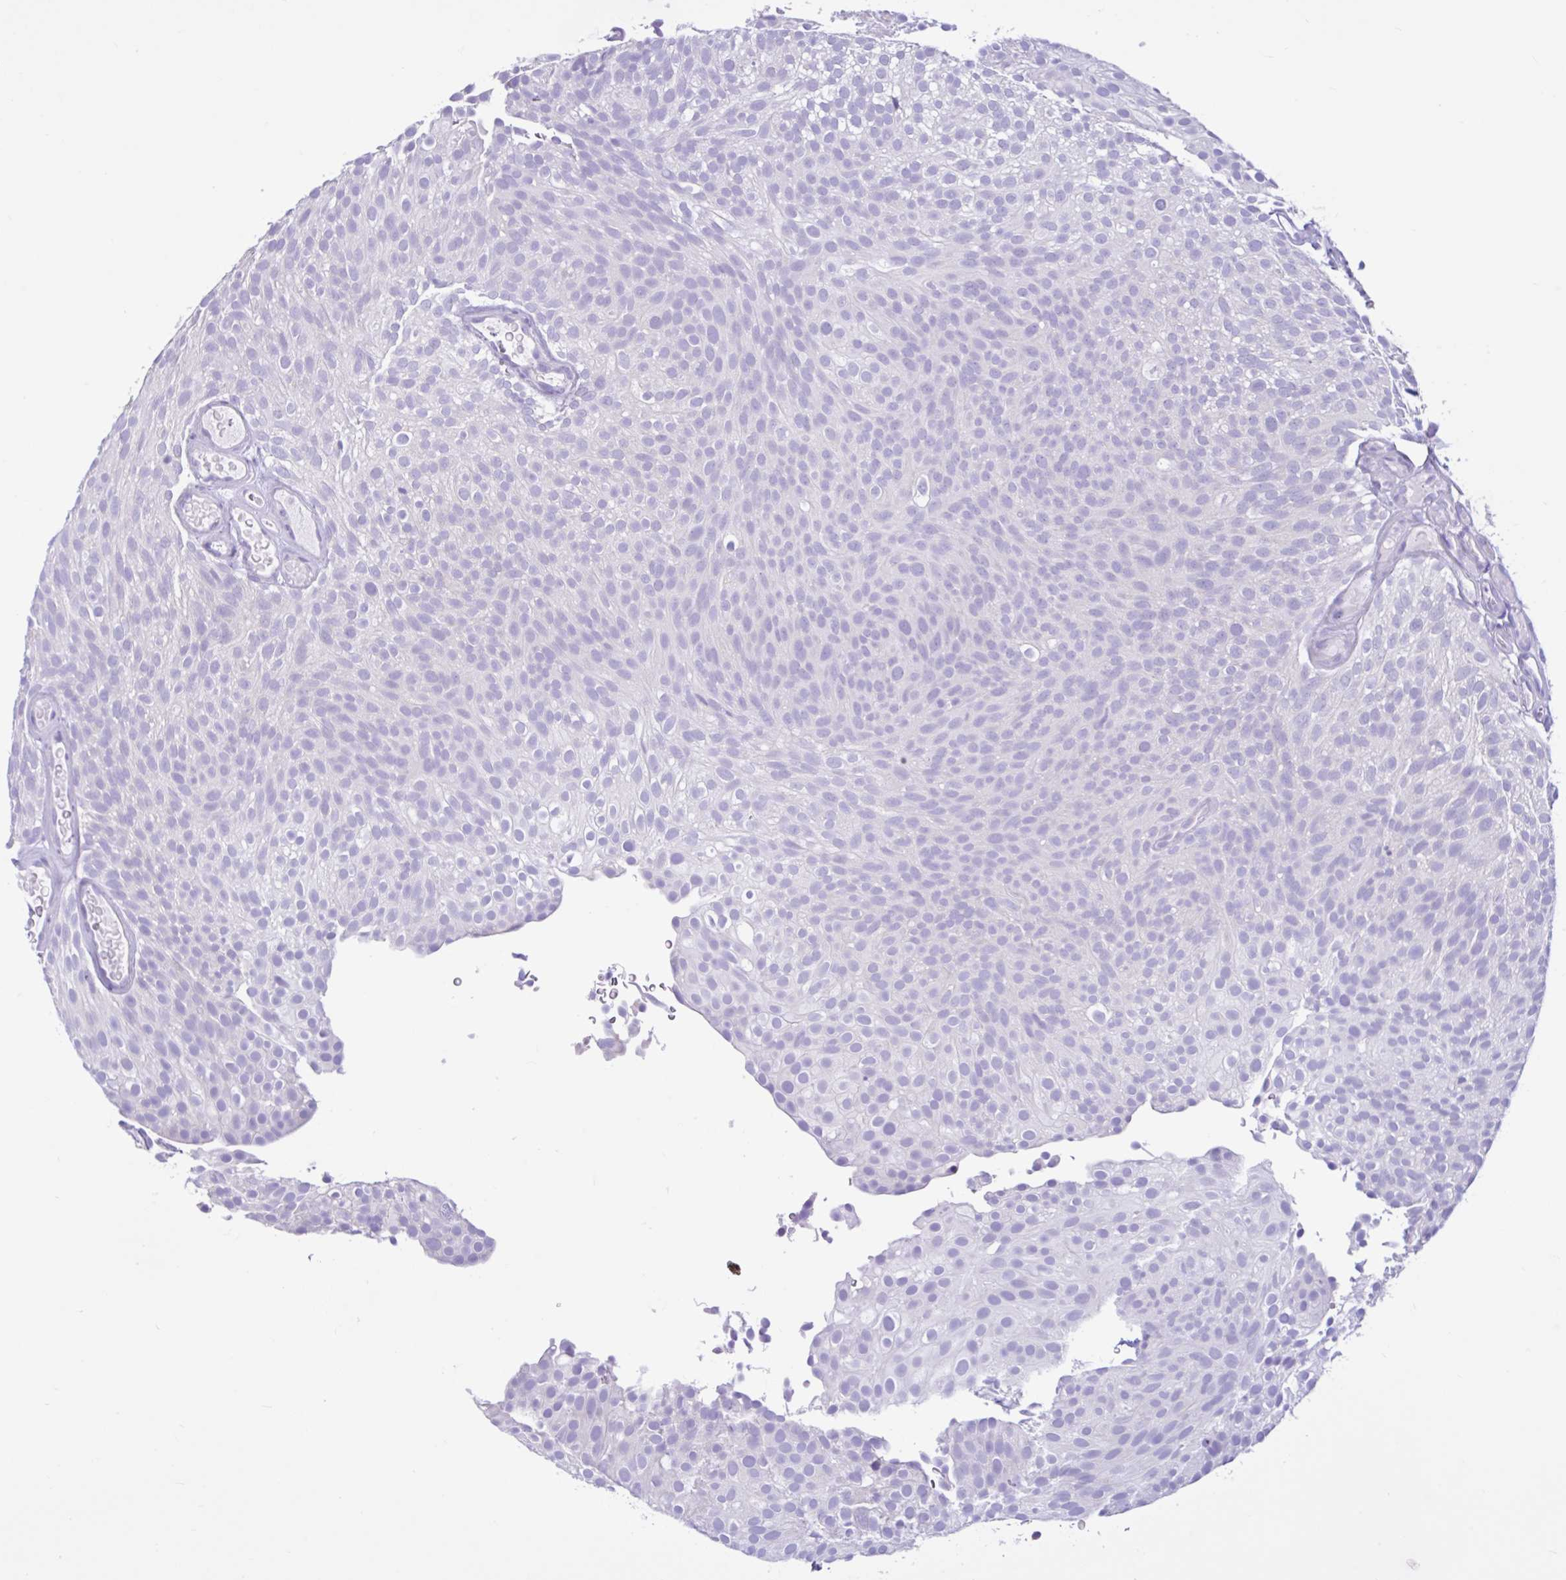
{"staining": {"intensity": "negative", "quantity": "none", "location": "none"}, "tissue": "urothelial cancer", "cell_type": "Tumor cells", "image_type": "cancer", "snomed": [{"axis": "morphology", "description": "Urothelial carcinoma, Low grade"}, {"axis": "topography", "description": "Urinary bladder"}], "caption": "A histopathology image of urothelial cancer stained for a protein reveals no brown staining in tumor cells.", "gene": "CYP19A1", "patient": {"sex": "male", "age": 78}}